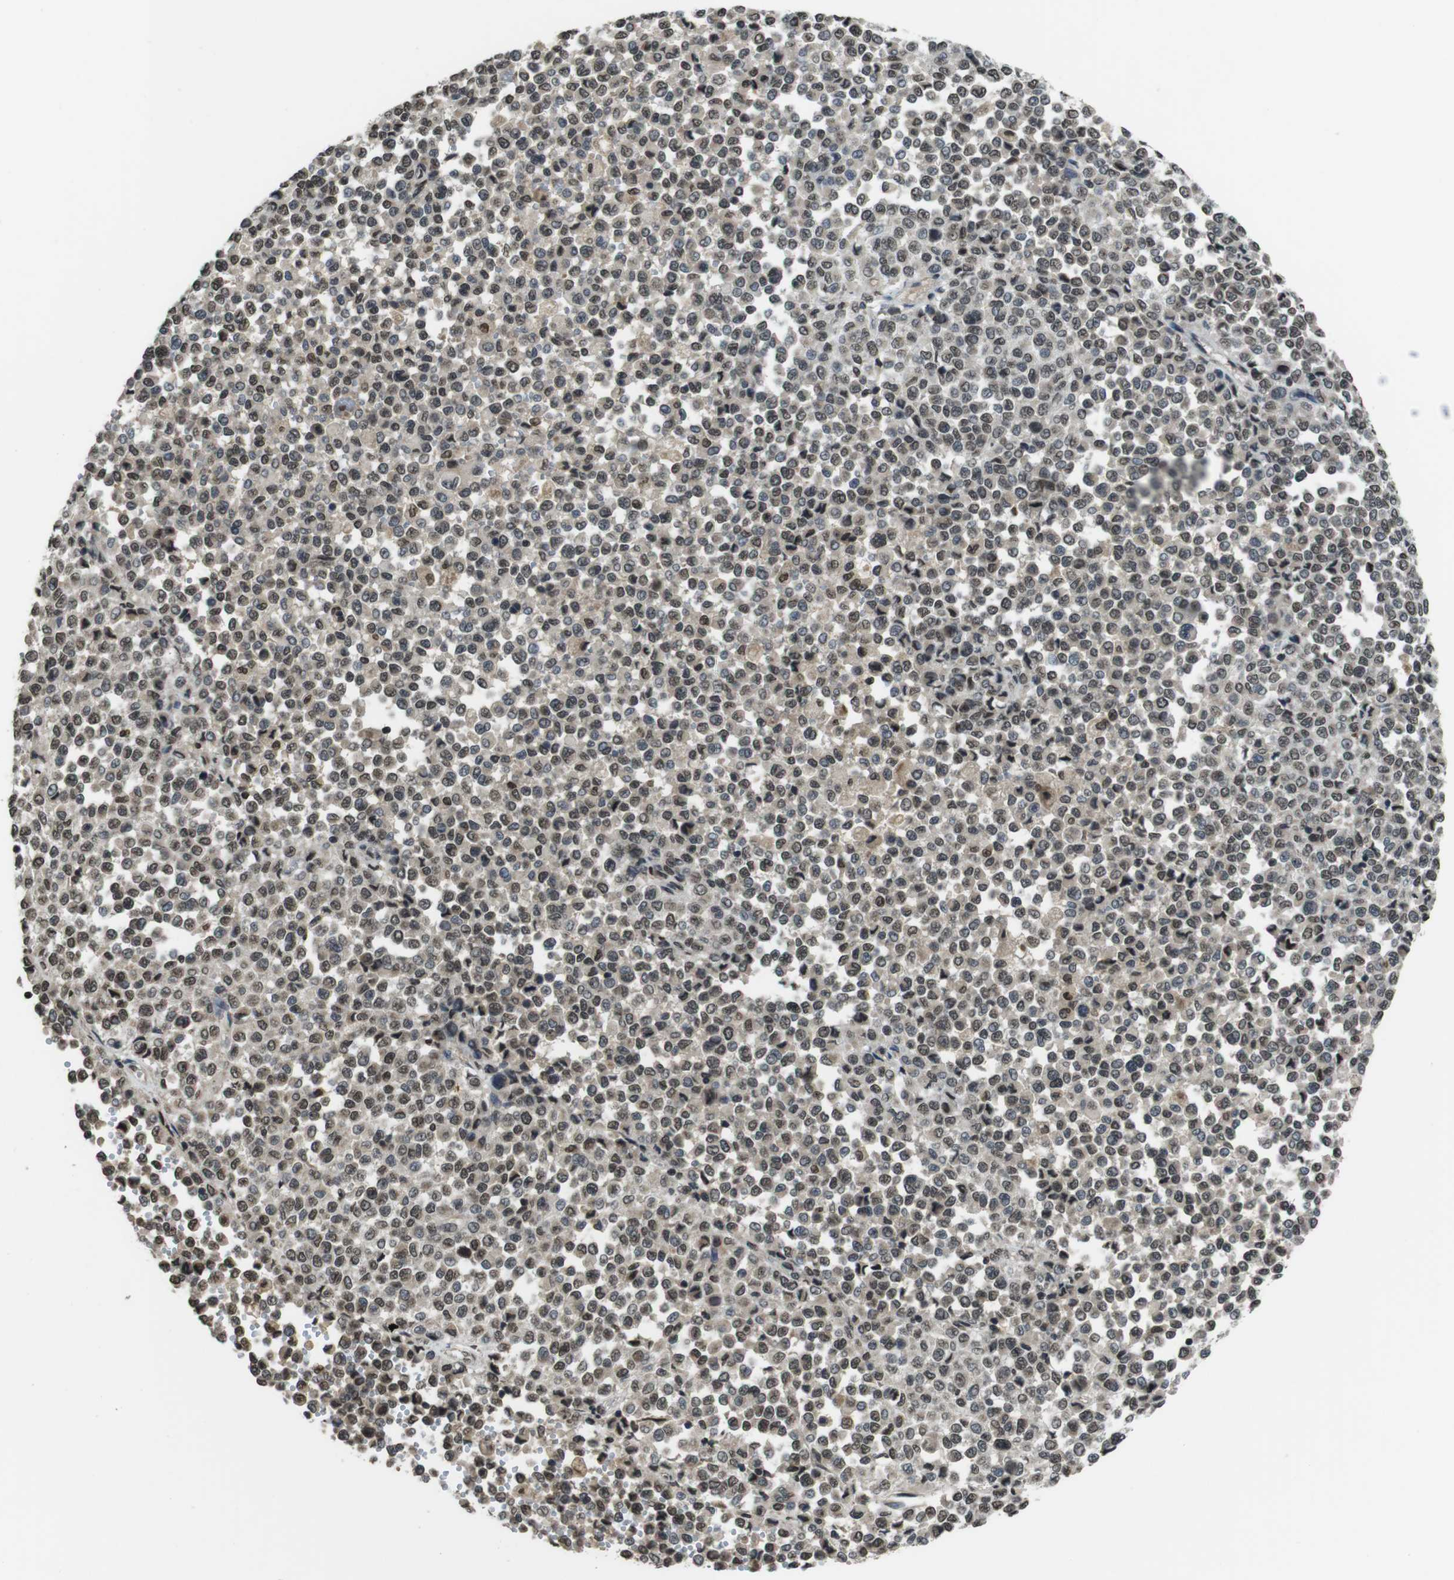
{"staining": {"intensity": "weak", "quantity": "25%-75%", "location": "nuclear"}, "tissue": "melanoma", "cell_type": "Tumor cells", "image_type": "cancer", "snomed": [{"axis": "morphology", "description": "Malignant melanoma, Metastatic site"}, {"axis": "topography", "description": "Pancreas"}], "caption": "Tumor cells show weak nuclear expression in approximately 25%-75% of cells in malignant melanoma (metastatic site). (DAB = brown stain, brightfield microscopy at high magnification).", "gene": "MAF", "patient": {"sex": "female", "age": 30}}